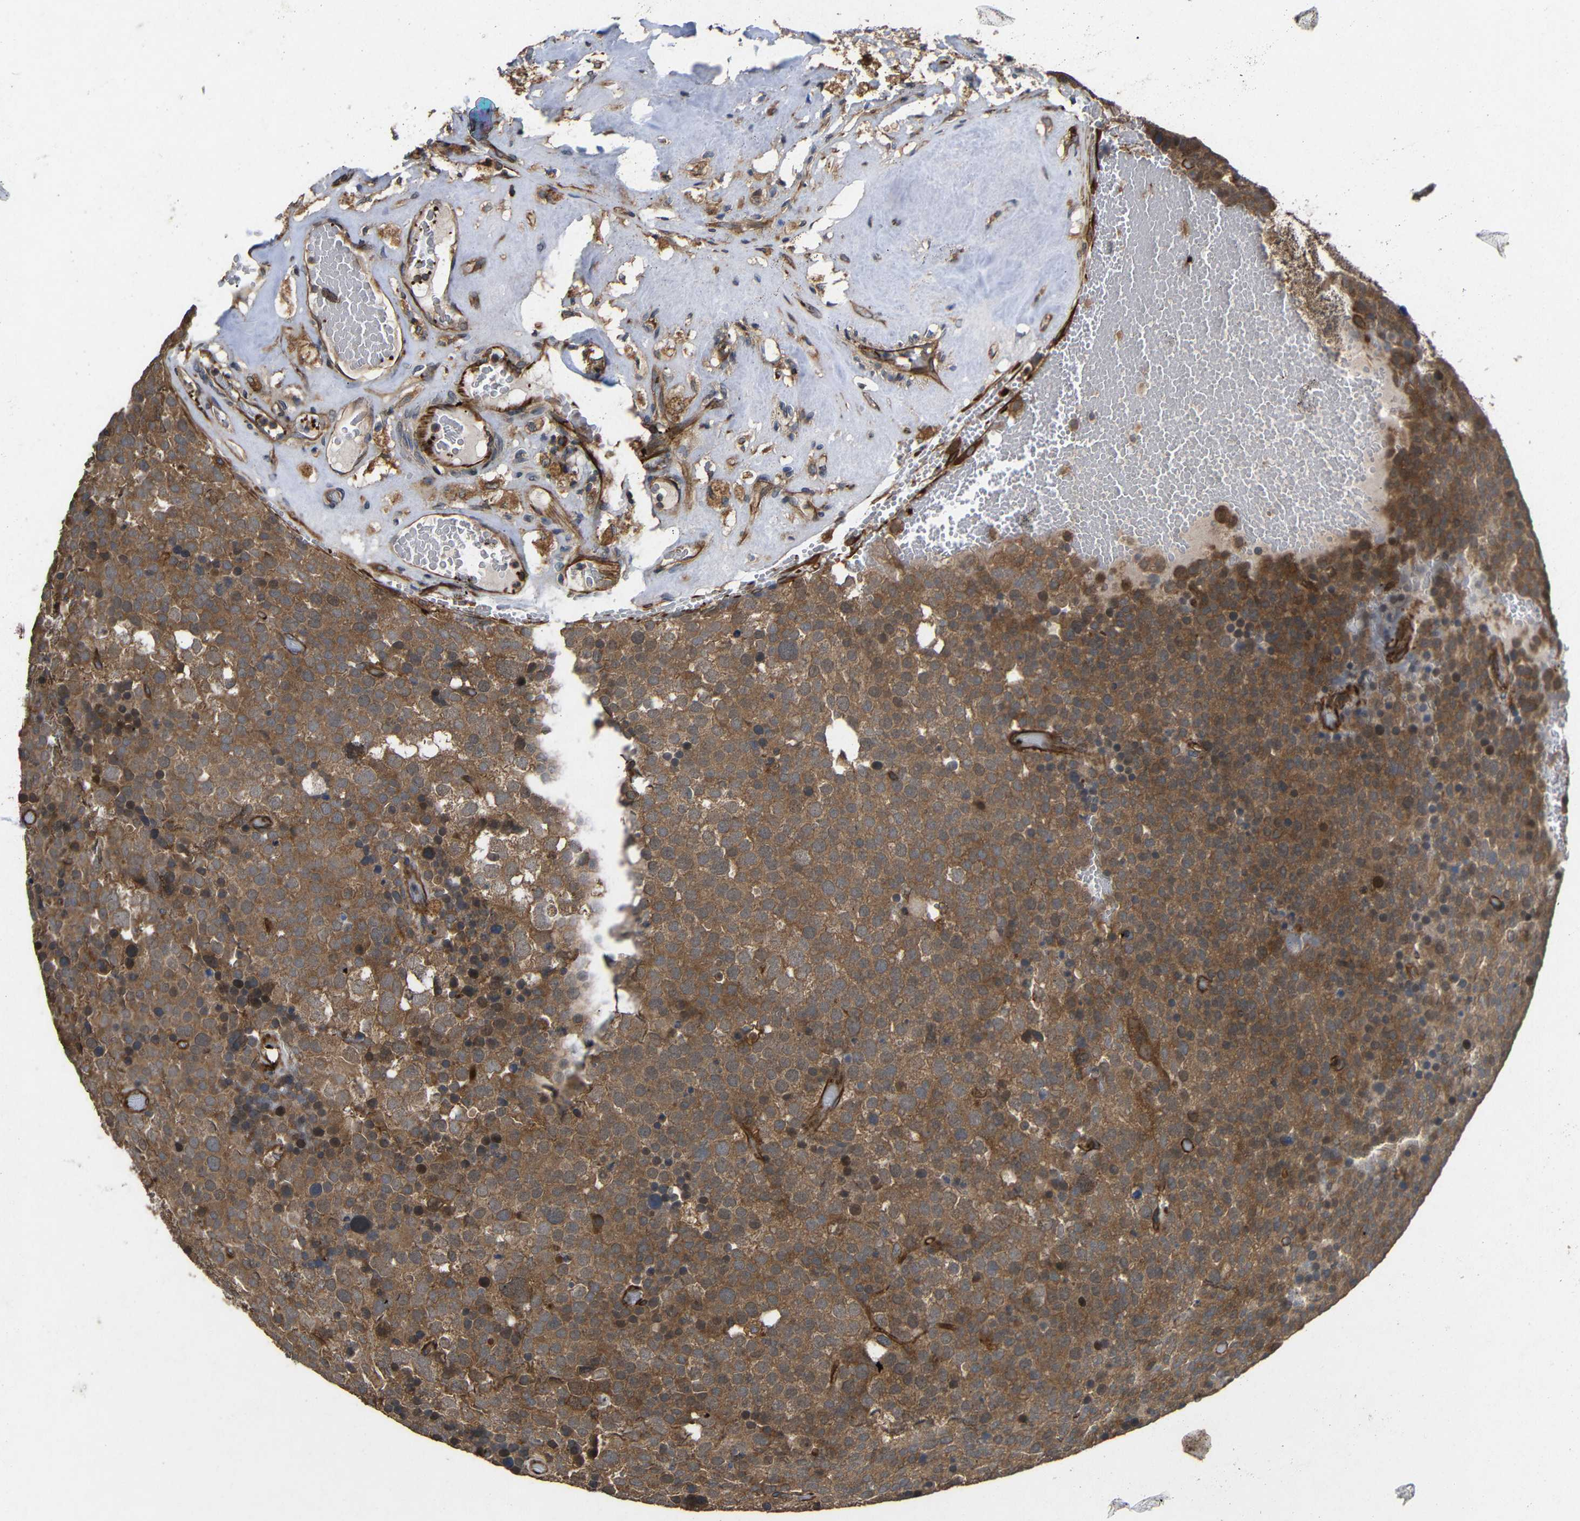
{"staining": {"intensity": "moderate", "quantity": ">75%", "location": "cytoplasmic/membranous"}, "tissue": "testis cancer", "cell_type": "Tumor cells", "image_type": "cancer", "snomed": [{"axis": "morphology", "description": "Seminoma, NOS"}, {"axis": "topography", "description": "Testis"}], "caption": "A micrograph showing moderate cytoplasmic/membranous positivity in approximately >75% of tumor cells in testis cancer (seminoma), as visualized by brown immunohistochemical staining.", "gene": "EIF2S1", "patient": {"sex": "male", "age": 71}}